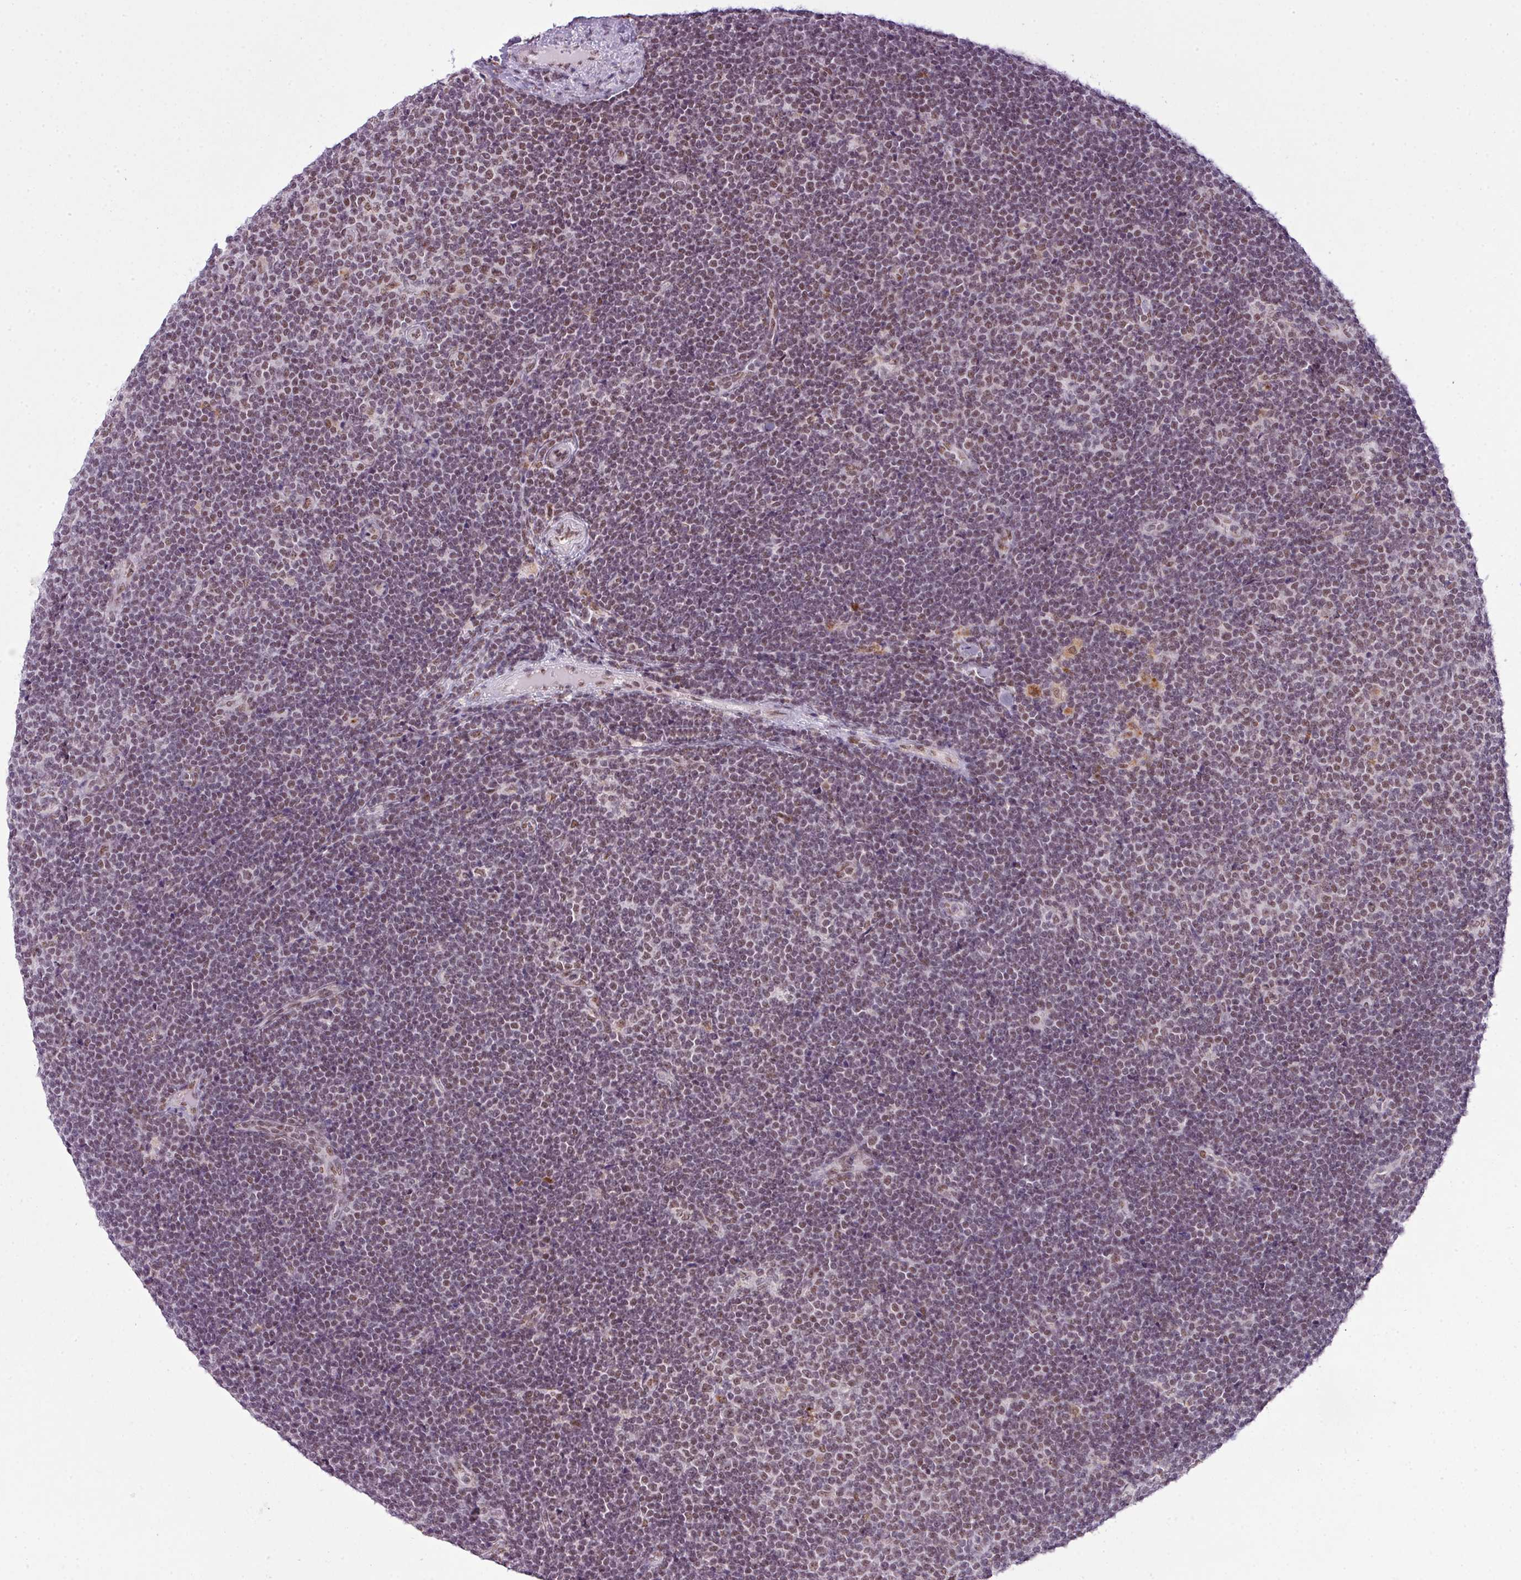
{"staining": {"intensity": "moderate", "quantity": "25%-75%", "location": "nuclear"}, "tissue": "lymphoma", "cell_type": "Tumor cells", "image_type": "cancer", "snomed": [{"axis": "morphology", "description": "Malignant lymphoma, non-Hodgkin's type, Low grade"}, {"axis": "topography", "description": "Lymph node"}], "caption": "This is a micrograph of IHC staining of lymphoma, which shows moderate expression in the nuclear of tumor cells.", "gene": "ARL6IP4", "patient": {"sex": "male", "age": 48}}